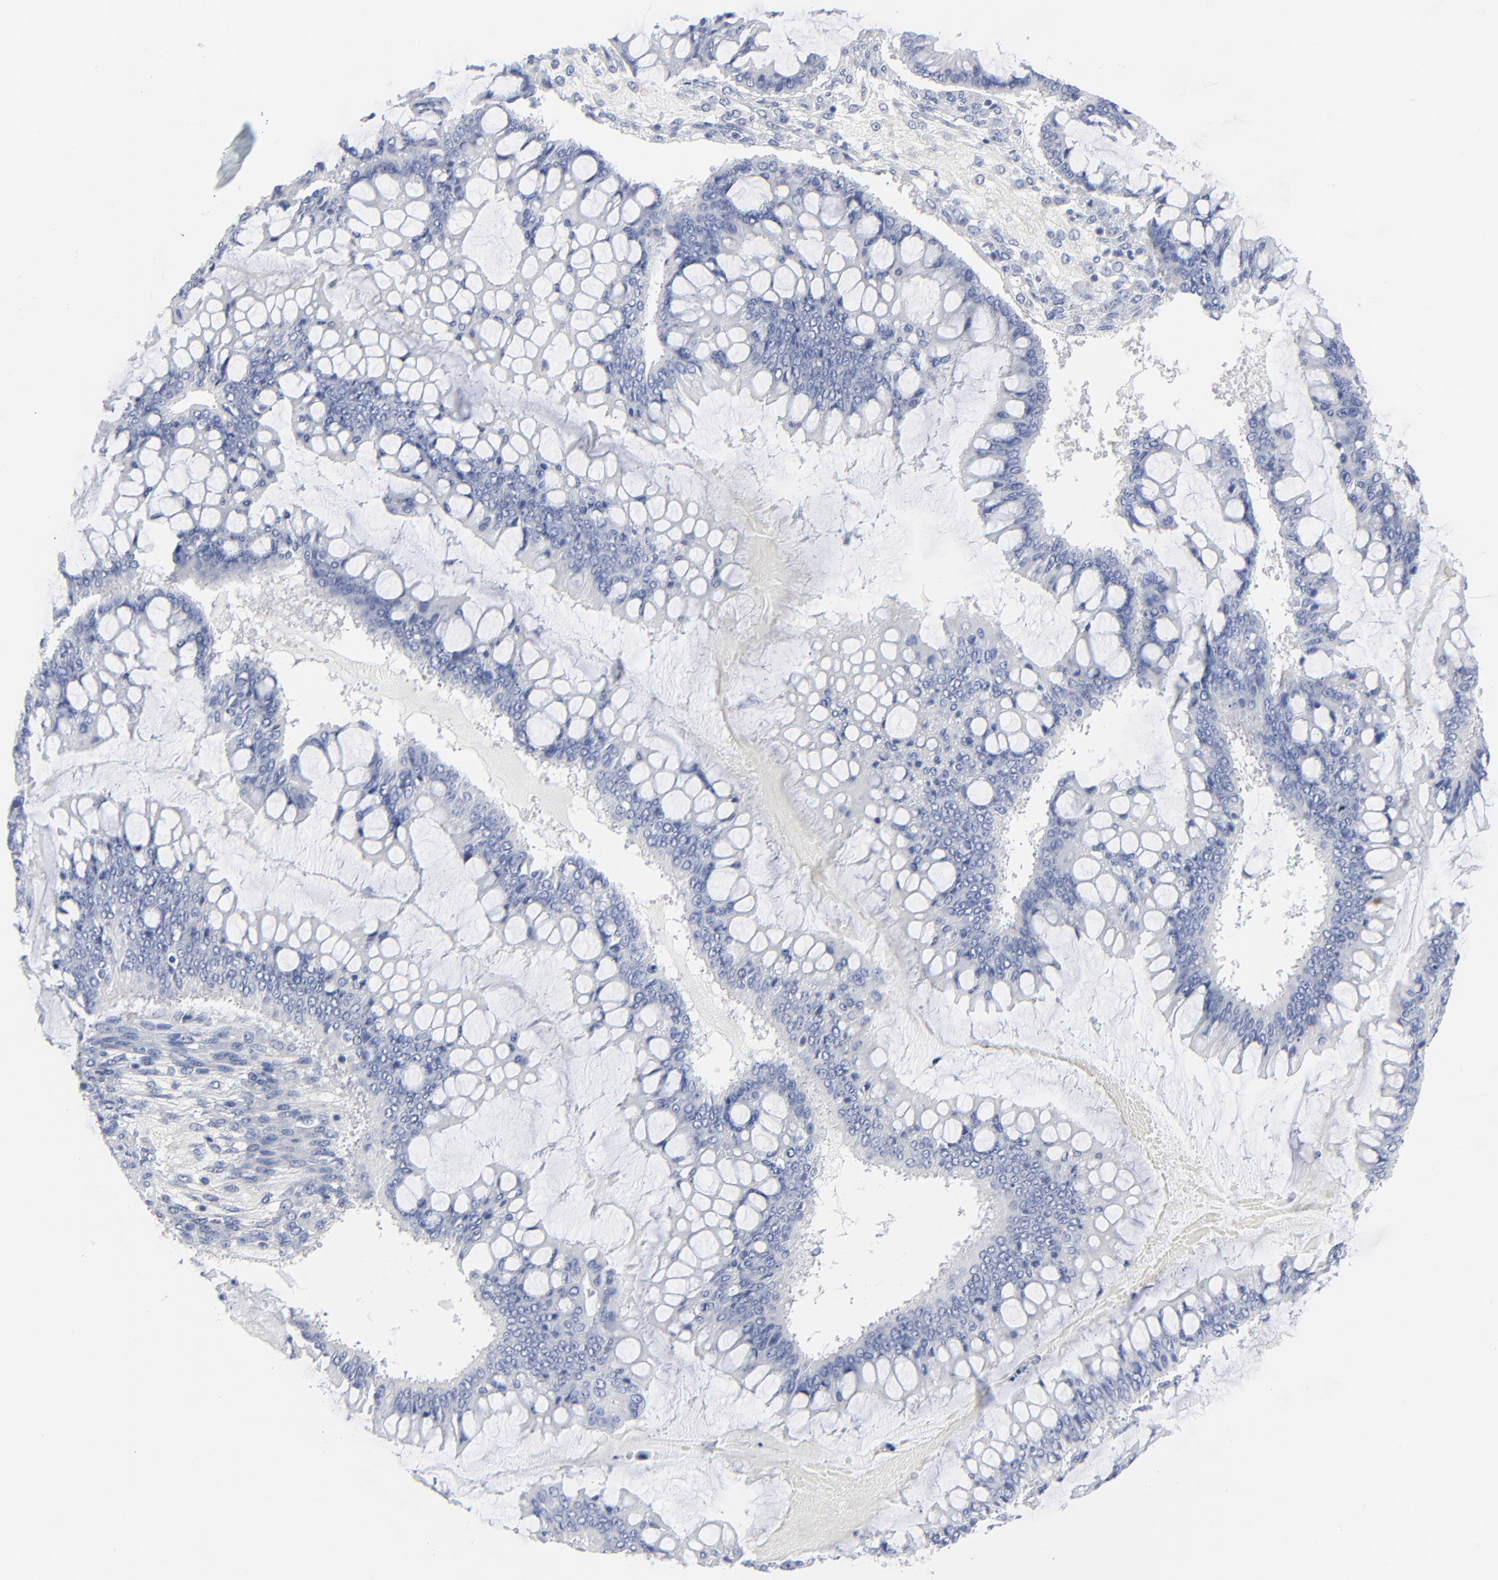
{"staining": {"intensity": "negative", "quantity": "none", "location": "none"}, "tissue": "ovarian cancer", "cell_type": "Tumor cells", "image_type": "cancer", "snomed": [{"axis": "morphology", "description": "Cystadenocarcinoma, mucinous, NOS"}, {"axis": "topography", "description": "Ovary"}], "caption": "Immunohistochemistry (IHC) histopathology image of human ovarian cancer (mucinous cystadenocarcinoma) stained for a protein (brown), which reveals no positivity in tumor cells. (DAB (3,3'-diaminobenzidine) immunohistochemistry (IHC), high magnification).", "gene": "STAT2", "patient": {"sex": "female", "age": 73}}